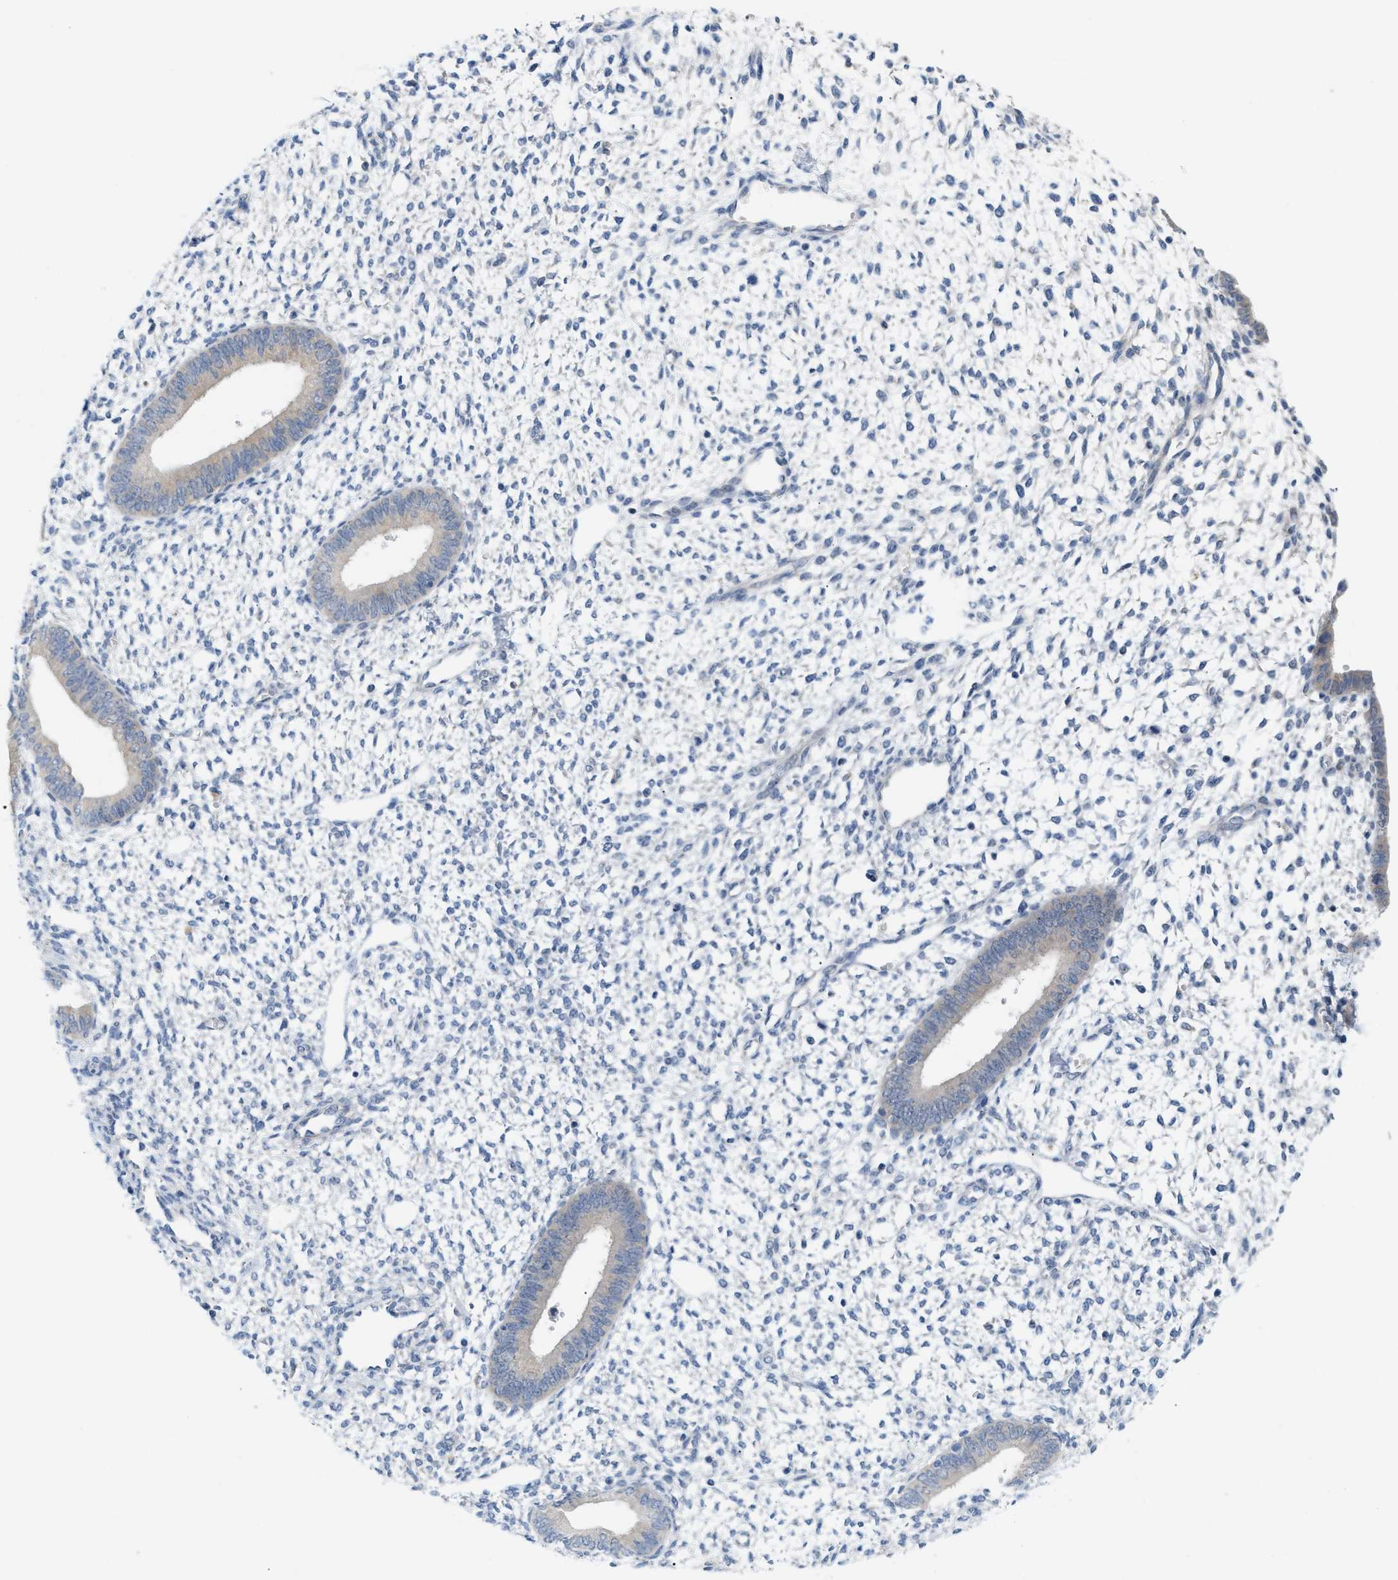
{"staining": {"intensity": "negative", "quantity": "none", "location": "none"}, "tissue": "endometrium", "cell_type": "Cells in endometrial stroma", "image_type": "normal", "snomed": [{"axis": "morphology", "description": "Normal tissue, NOS"}, {"axis": "topography", "description": "Endometrium"}], "caption": "Immunohistochemistry micrograph of normal endometrium stained for a protein (brown), which shows no expression in cells in endometrial stroma. (Brightfield microscopy of DAB immunohistochemistry at high magnification).", "gene": "WIPI2", "patient": {"sex": "female", "age": 46}}